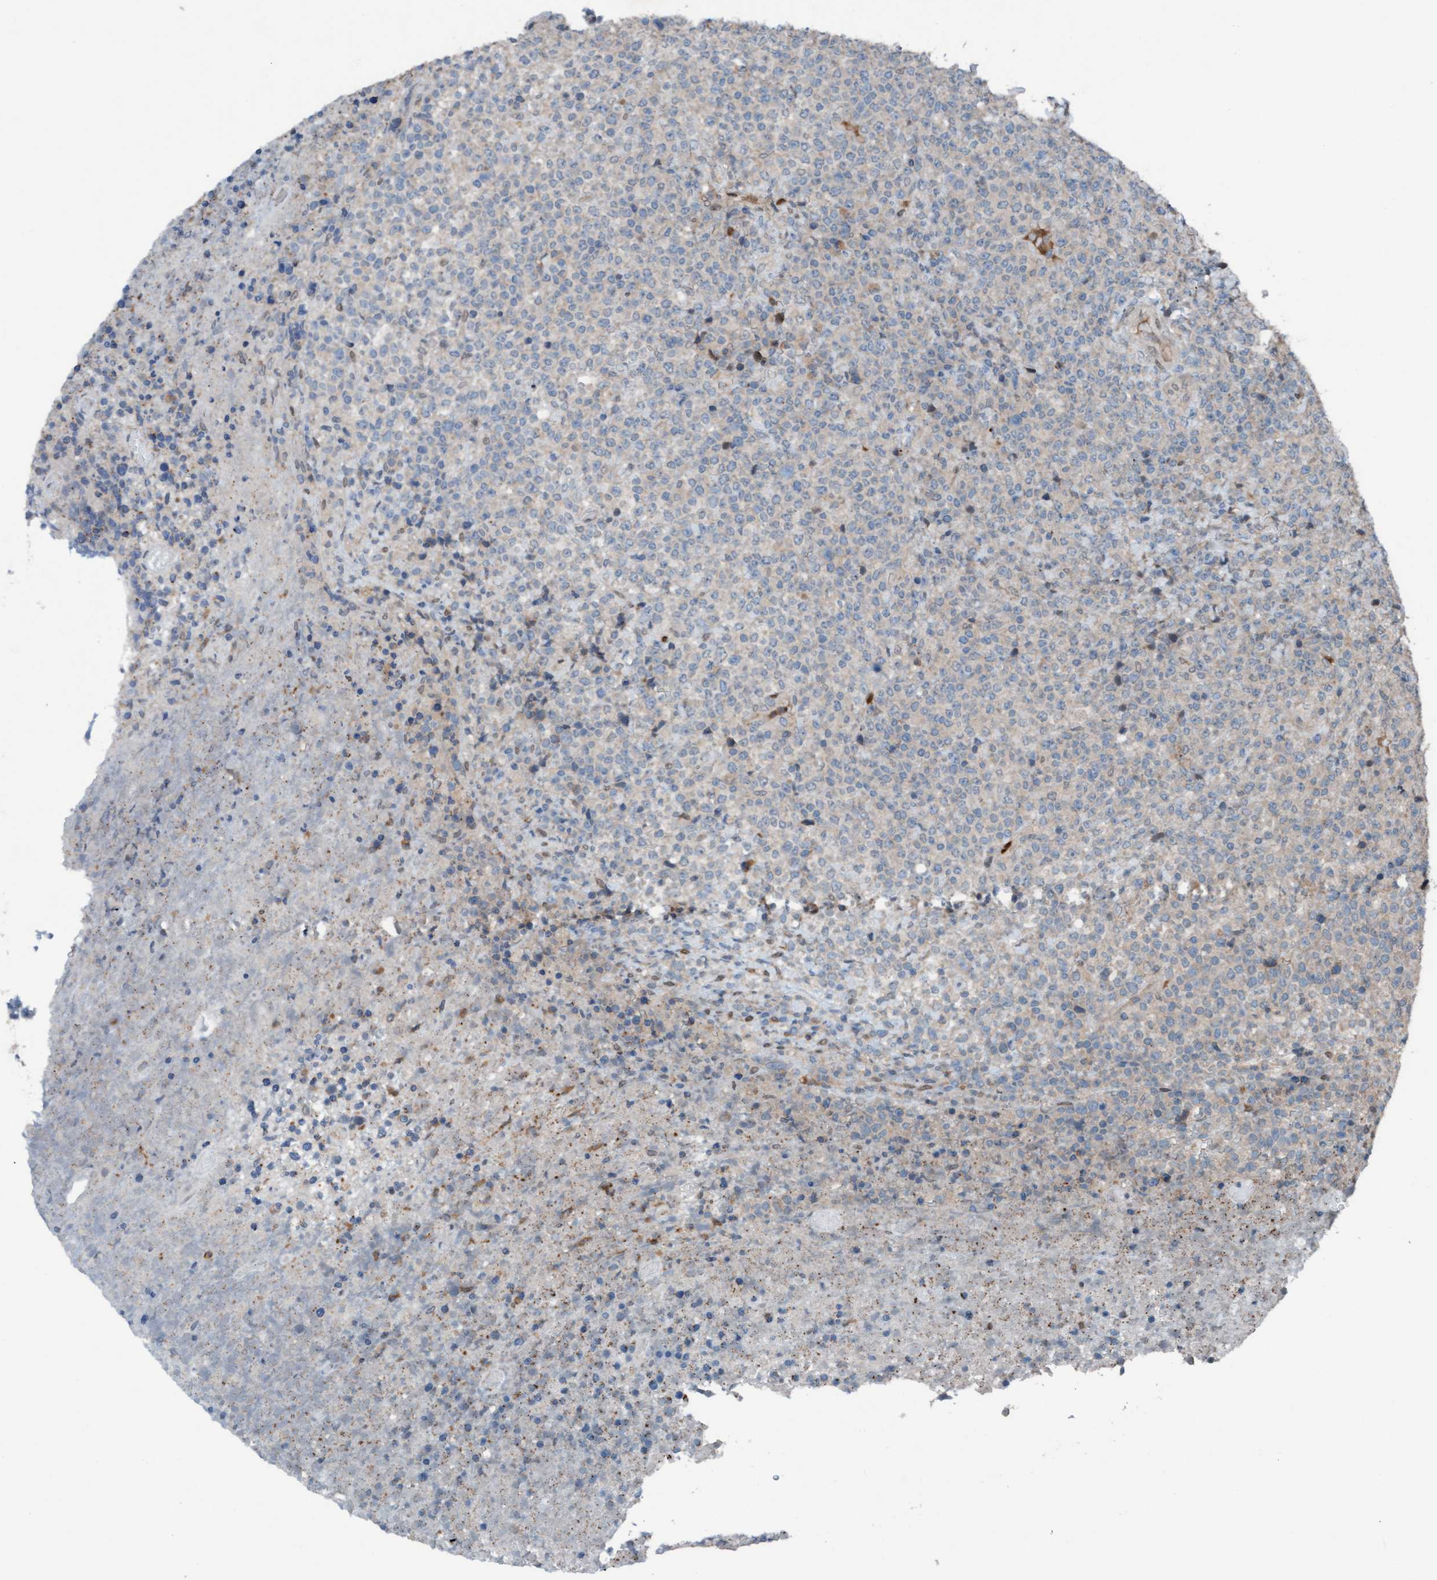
{"staining": {"intensity": "negative", "quantity": "none", "location": "none"}, "tissue": "lymphoma", "cell_type": "Tumor cells", "image_type": "cancer", "snomed": [{"axis": "morphology", "description": "Malignant lymphoma, non-Hodgkin's type, High grade"}, {"axis": "topography", "description": "Lymph node"}], "caption": "DAB (3,3'-diaminobenzidine) immunohistochemical staining of high-grade malignant lymphoma, non-Hodgkin's type displays no significant staining in tumor cells.", "gene": "PLXNB2", "patient": {"sex": "male", "age": 13}}